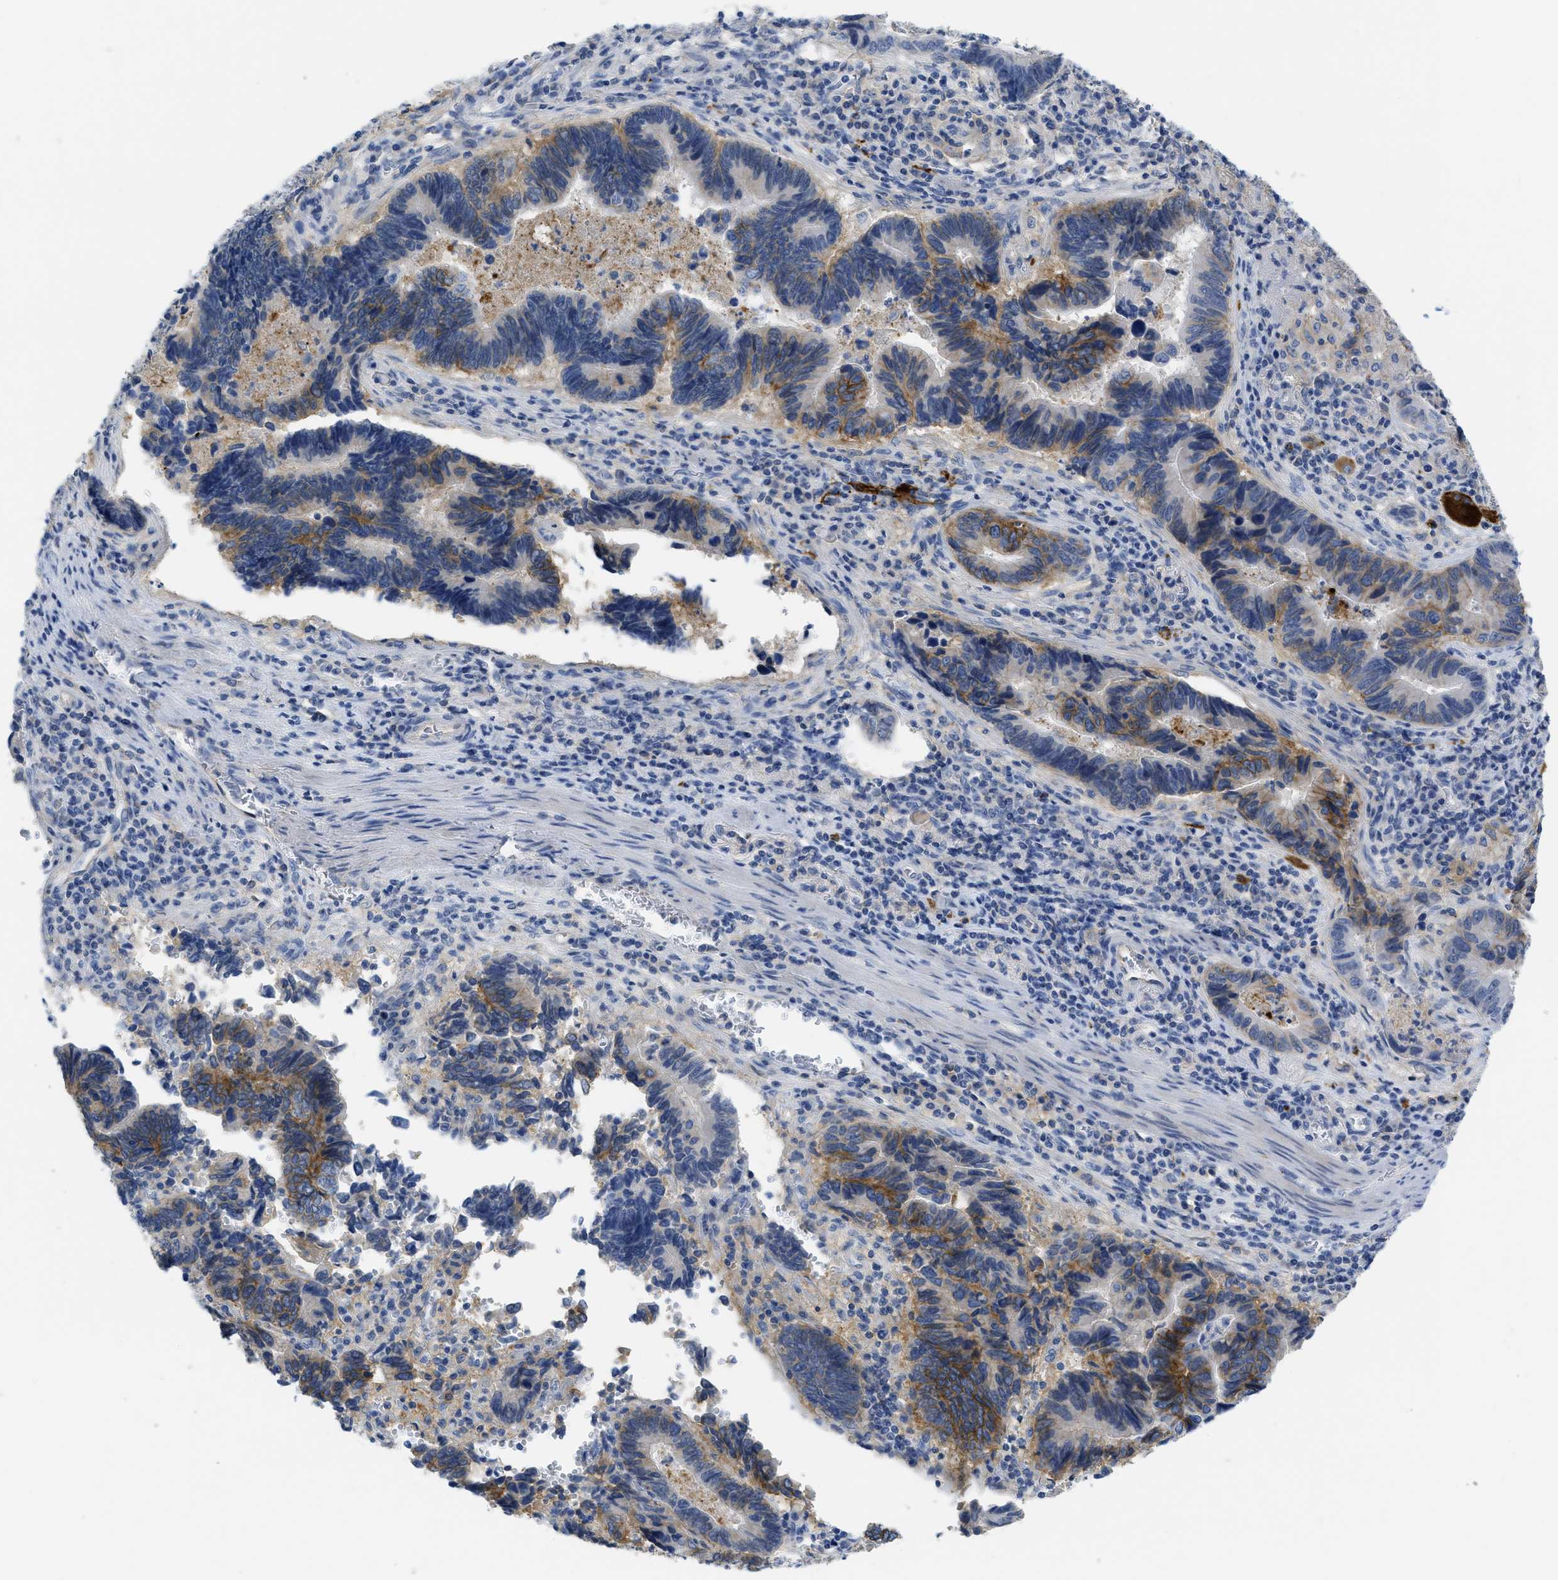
{"staining": {"intensity": "moderate", "quantity": "25%-75%", "location": "cytoplasmic/membranous"}, "tissue": "pancreatic cancer", "cell_type": "Tumor cells", "image_type": "cancer", "snomed": [{"axis": "morphology", "description": "Adenocarcinoma, NOS"}, {"axis": "topography", "description": "Pancreas"}], "caption": "Pancreatic adenocarcinoma was stained to show a protein in brown. There is medium levels of moderate cytoplasmic/membranous expression in approximately 25%-75% of tumor cells.", "gene": "CNNM4", "patient": {"sex": "female", "age": 70}}